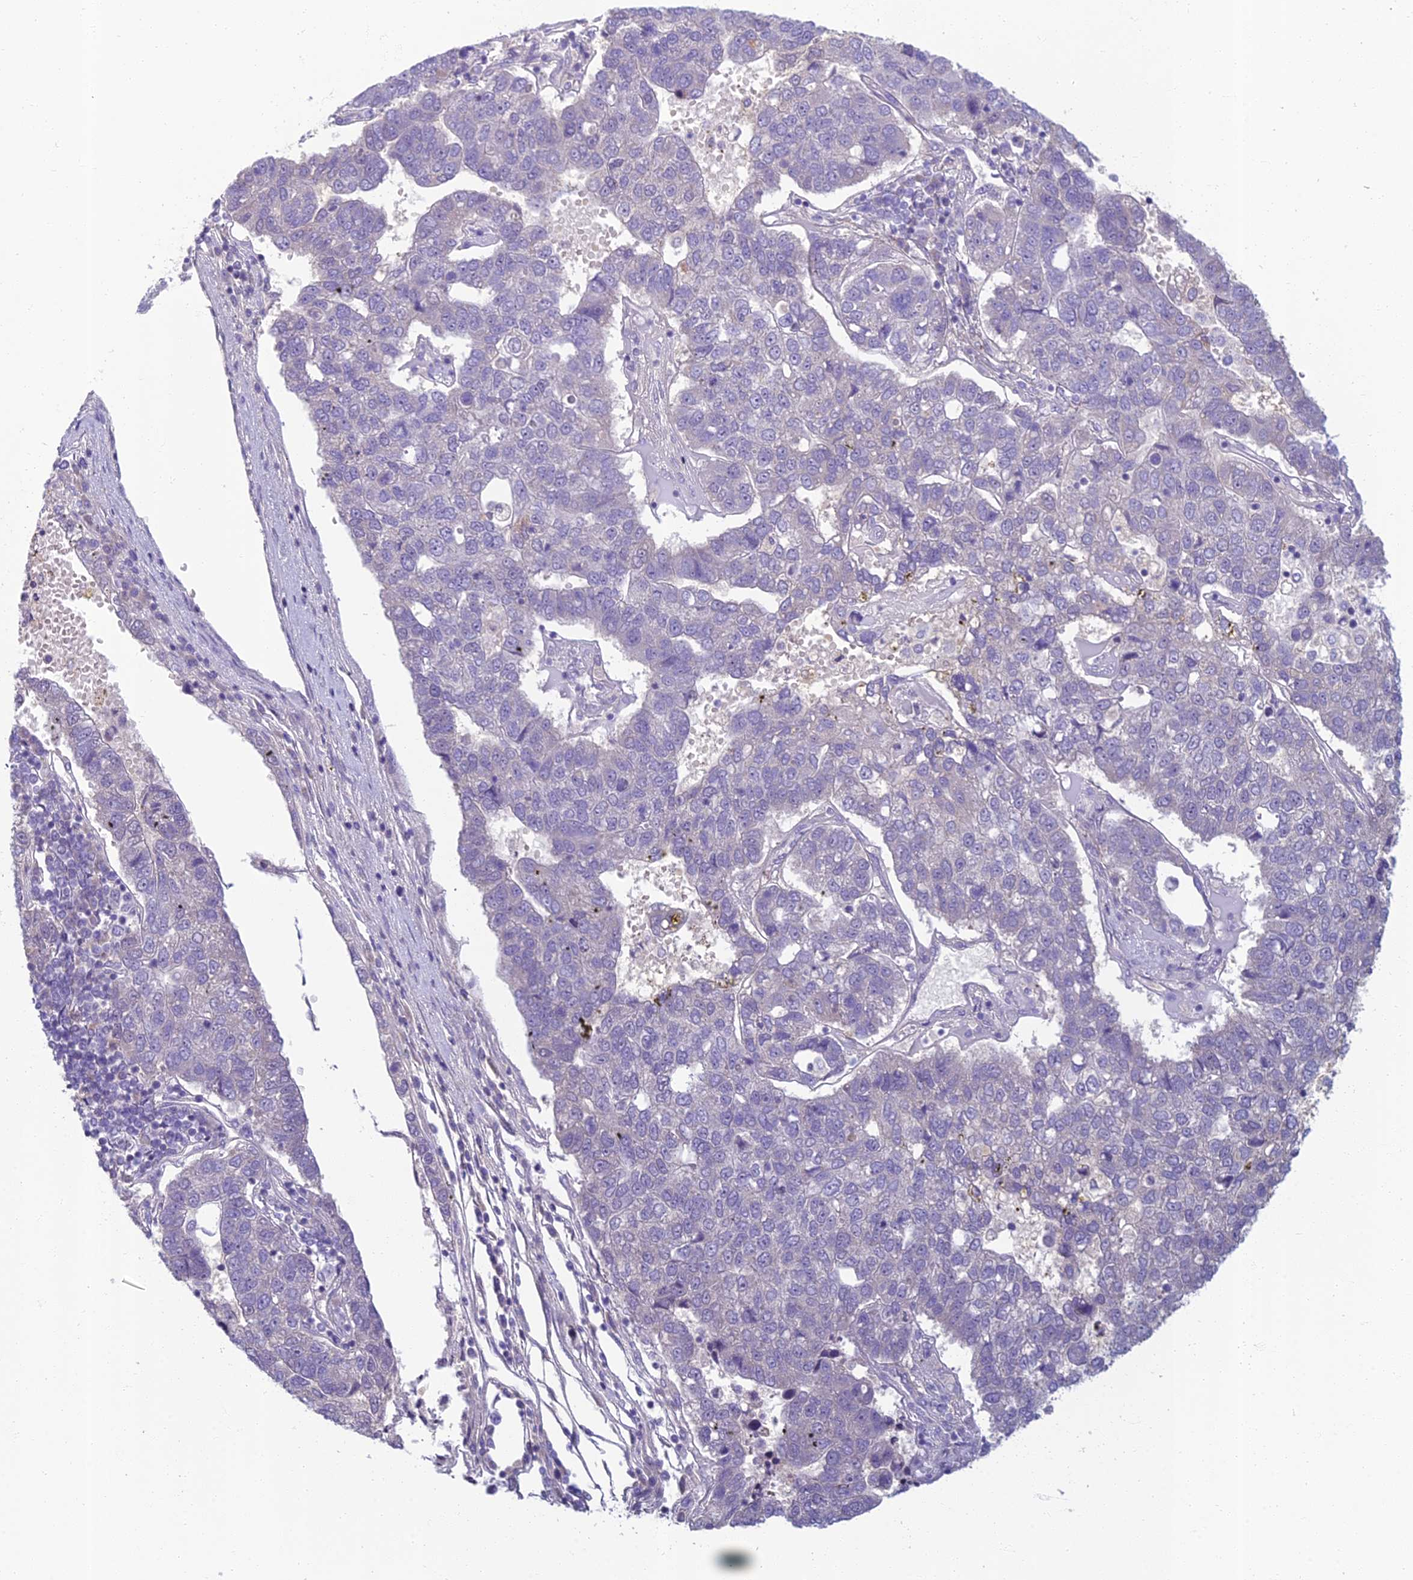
{"staining": {"intensity": "negative", "quantity": "none", "location": "none"}, "tissue": "pancreatic cancer", "cell_type": "Tumor cells", "image_type": "cancer", "snomed": [{"axis": "morphology", "description": "Adenocarcinoma, NOS"}, {"axis": "topography", "description": "Pancreas"}], "caption": "The IHC histopathology image has no significant expression in tumor cells of pancreatic cancer tissue.", "gene": "SLC25A41", "patient": {"sex": "female", "age": 61}}